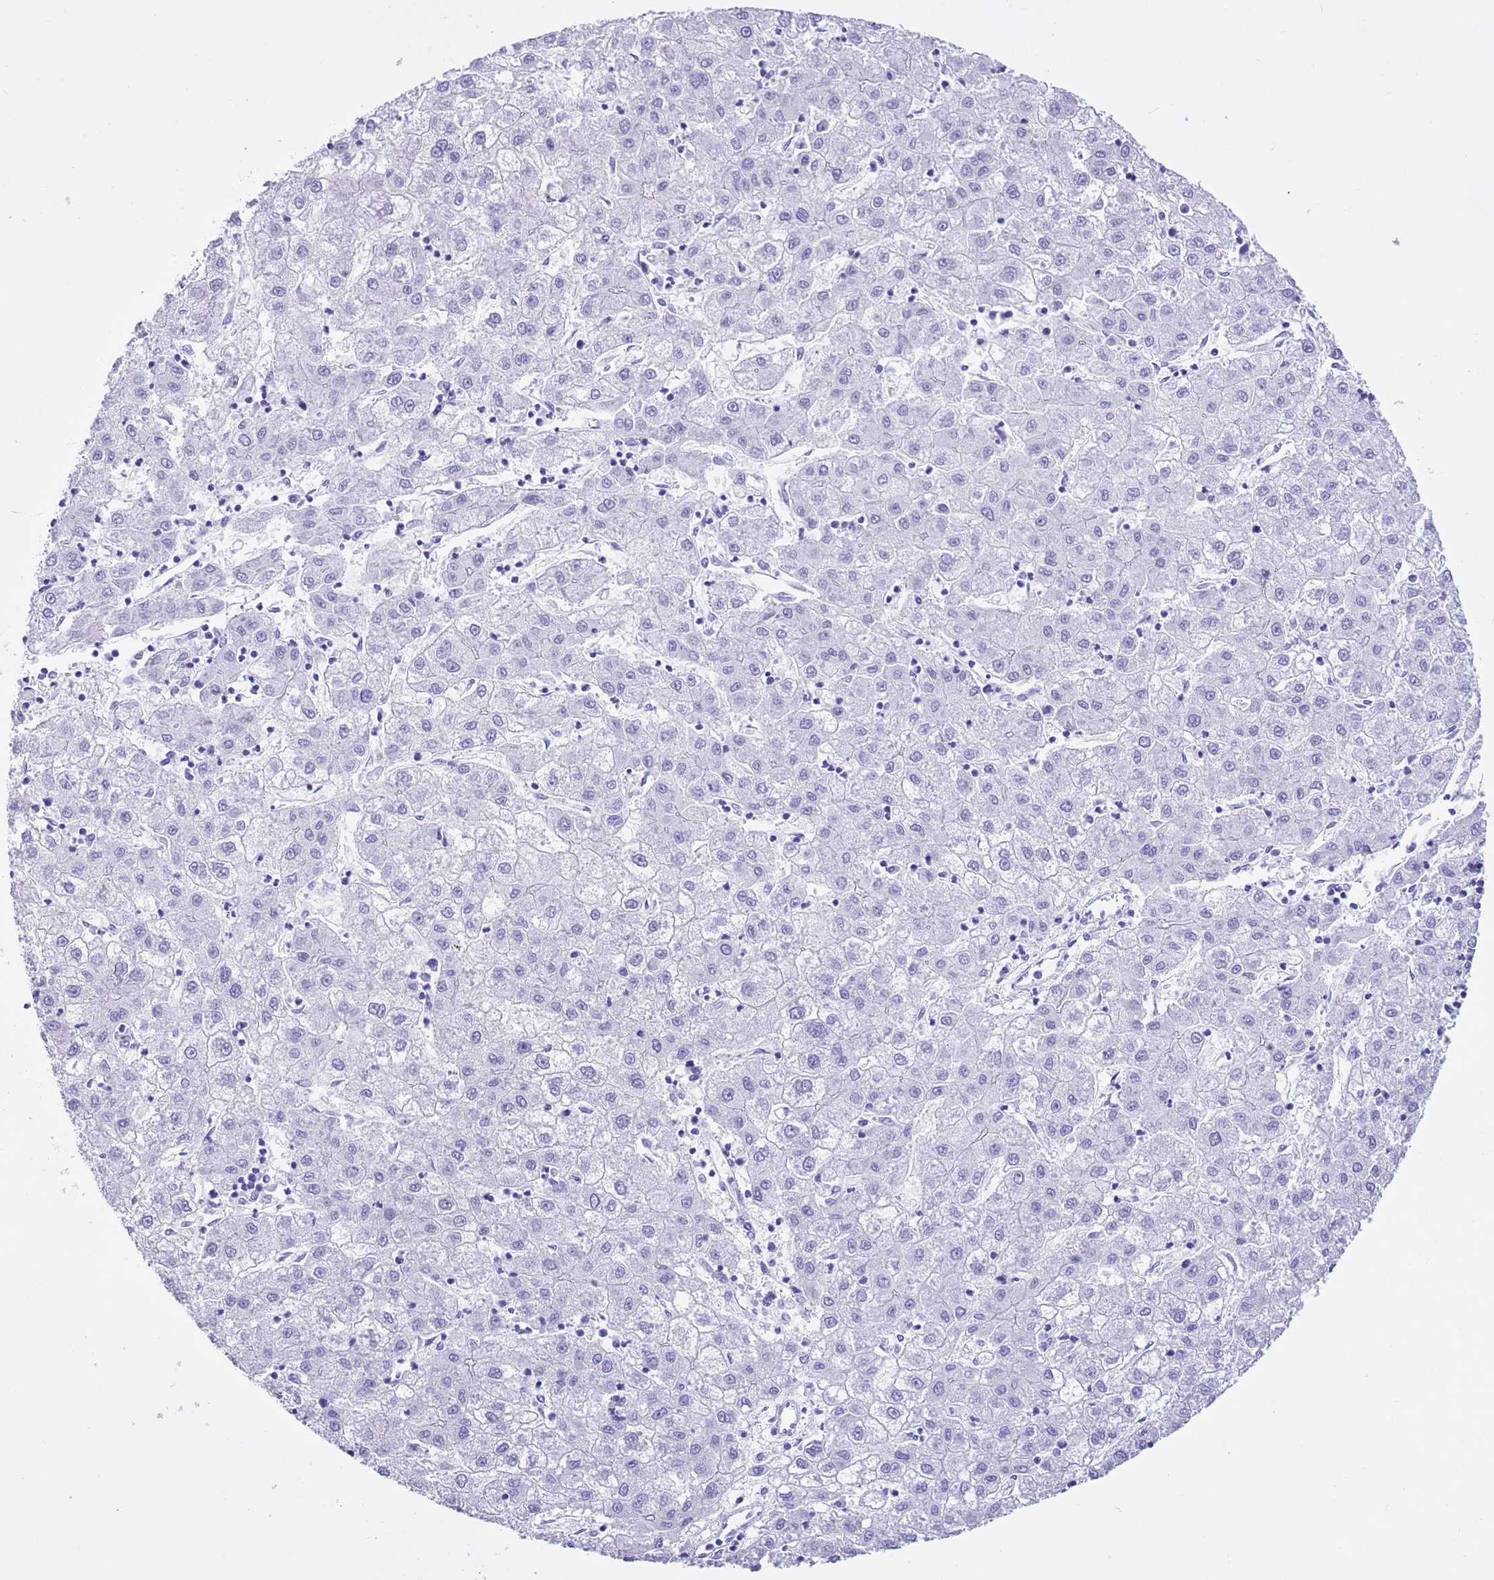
{"staining": {"intensity": "negative", "quantity": "none", "location": "none"}, "tissue": "liver cancer", "cell_type": "Tumor cells", "image_type": "cancer", "snomed": [{"axis": "morphology", "description": "Carcinoma, Hepatocellular, NOS"}, {"axis": "topography", "description": "Liver"}], "caption": "High power microscopy image of an immunohistochemistry (IHC) photomicrograph of liver hepatocellular carcinoma, revealing no significant staining in tumor cells. (Brightfield microscopy of DAB IHC at high magnification).", "gene": "TMEM185B", "patient": {"sex": "male", "age": 72}}